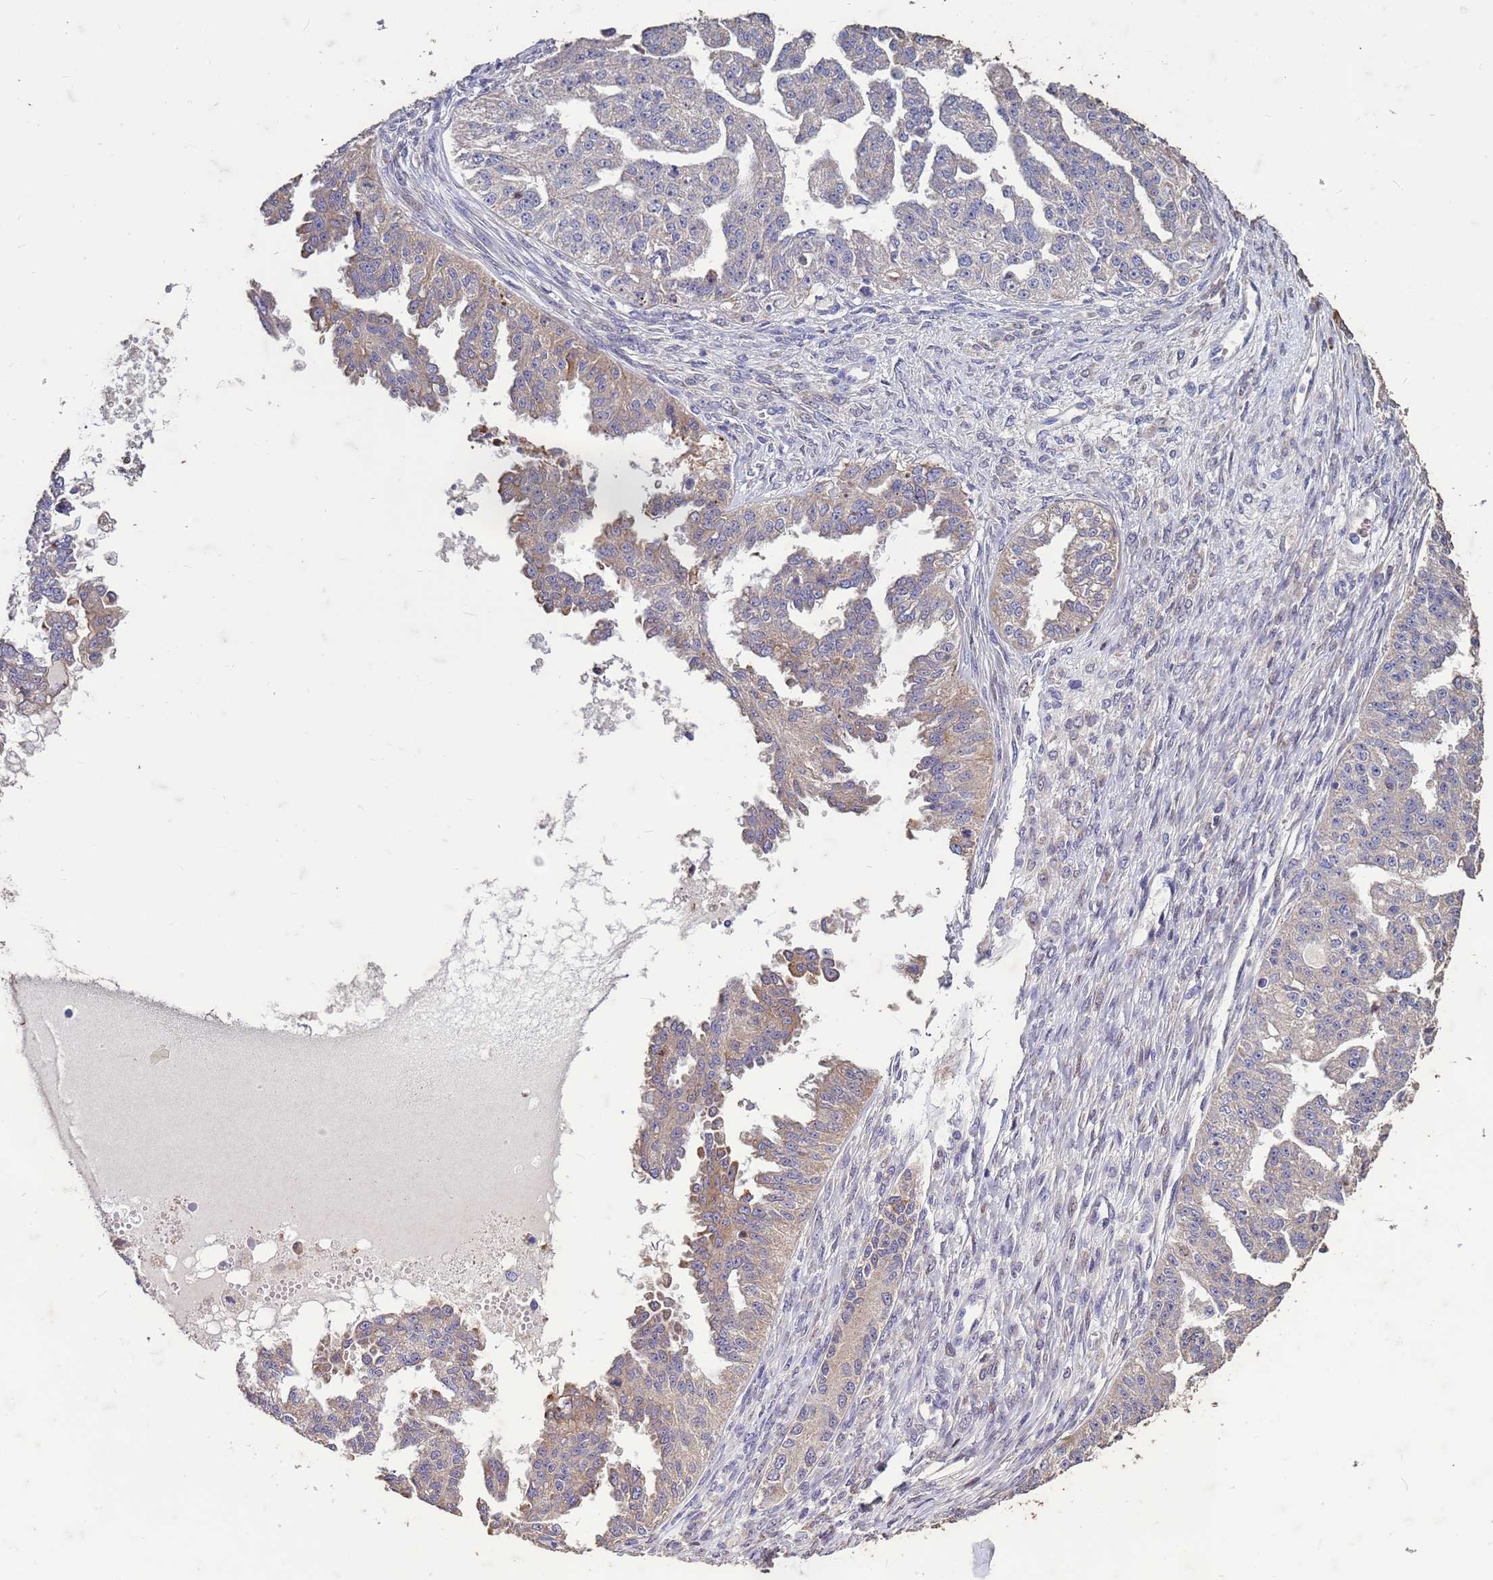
{"staining": {"intensity": "weak", "quantity": "<25%", "location": "cytoplasmic/membranous"}, "tissue": "ovarian cancer", "cell_type": "Tumor cells", "image_type": "cancer", "snomed": [{"axis": "morphology", "description": "Cystadenocarcinoma, serous, NOS"}, {"axis": "topography", "description": "Ovary"}], "caption": "Micrograph shows no protein staining in tumor cells of ovarian cancer (serous cystadenocarcinoma) tissue.", "gene": "FAM184B", "patient": {"sex": "female", "age": 58}}